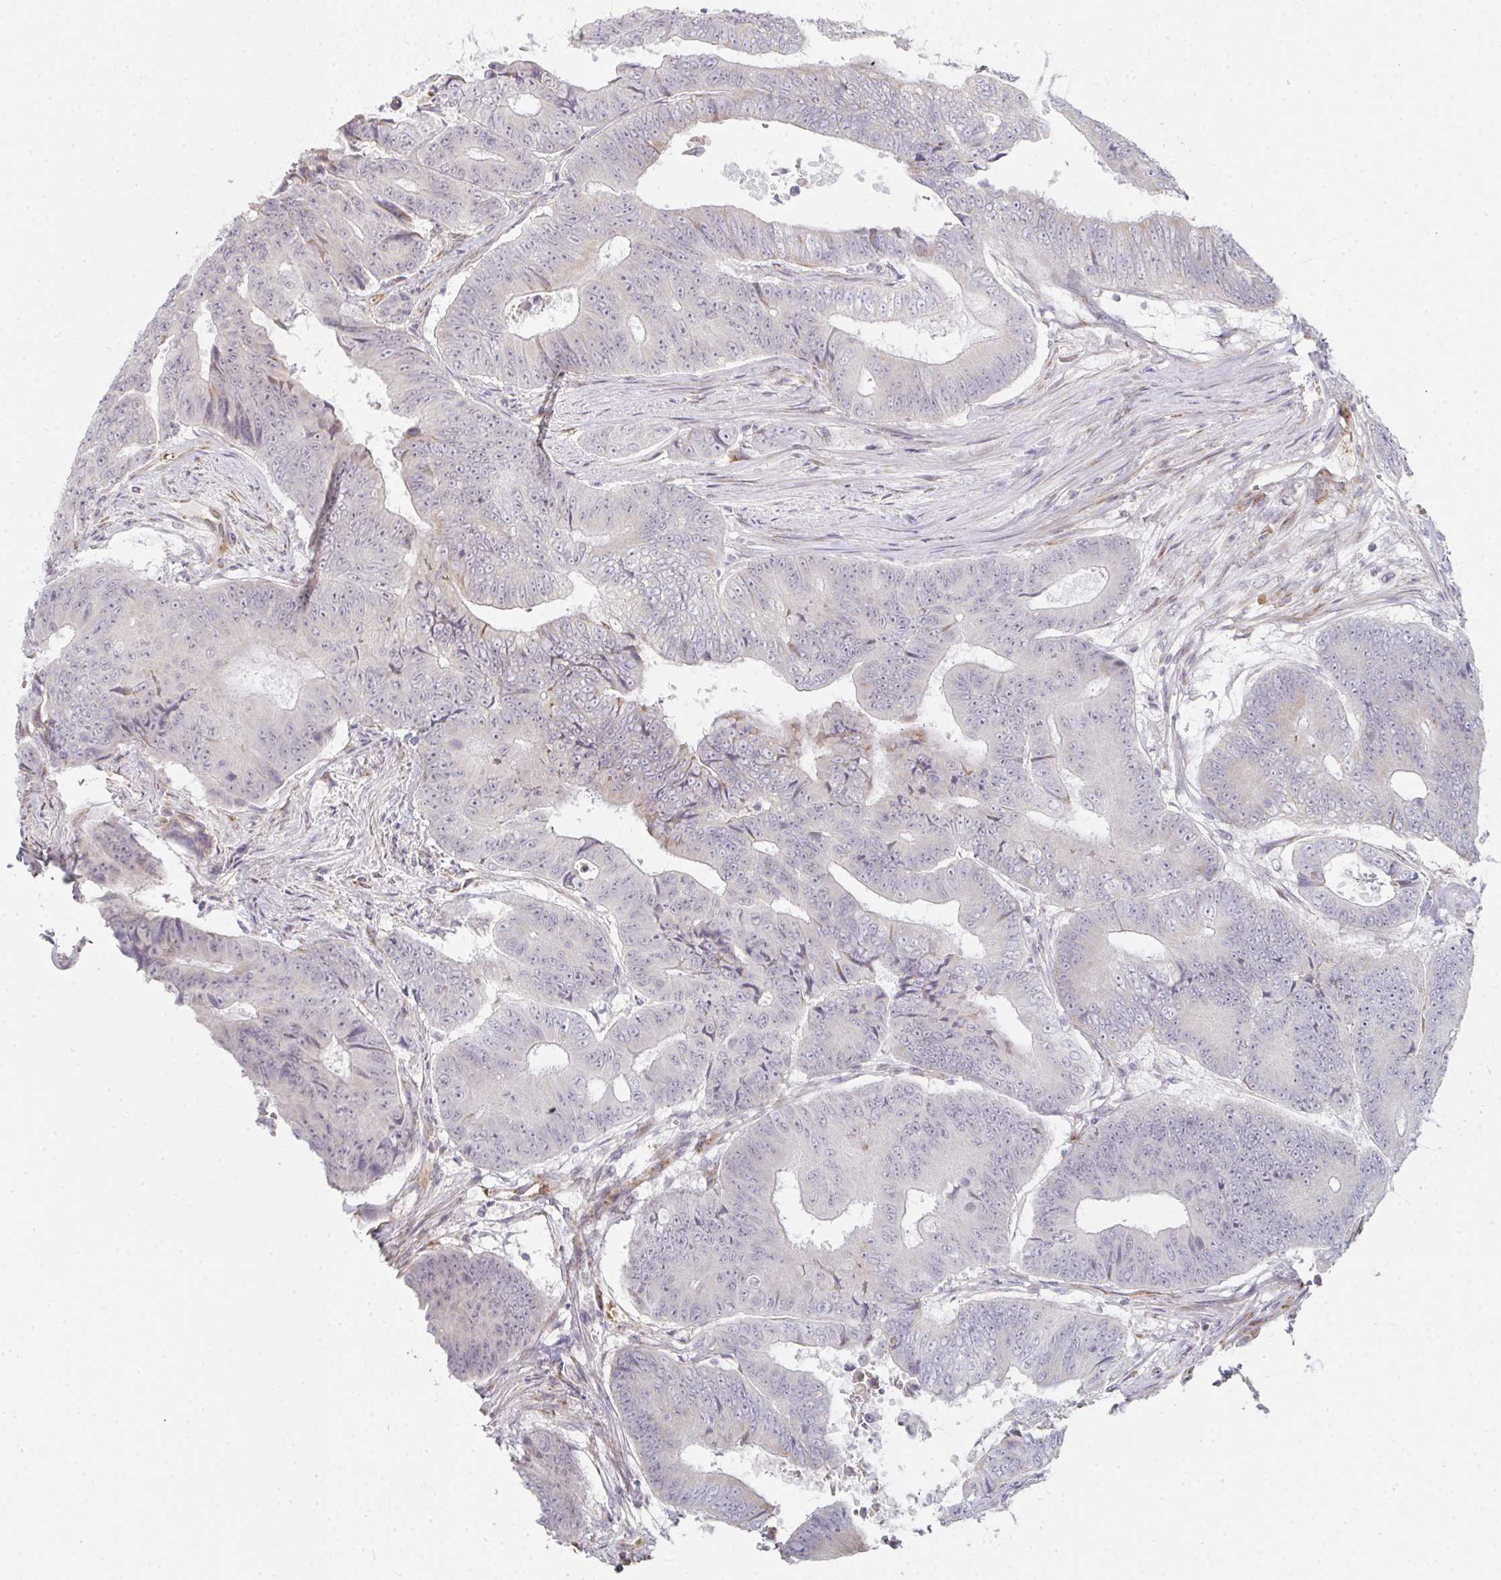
{"staining": {"intensity": "negative", "quantity": "none", "location": "none"}, "tissue": "colorectal cancer", "cell_type": "Tumor cells", "image_type": "cancer", "snomed": [{"axis": "morphology", "description": "Adenocarcinoma, NOS"}, {"axis": "topography", "description": "Colon"}], "caption": "Immunohistochemistry of human colorectal cancer (adenocarcinoma) demonstrates no positivity in tumor cells.", "gene": "ZNF526", "patient": {"sex": "female", "age": 48}}